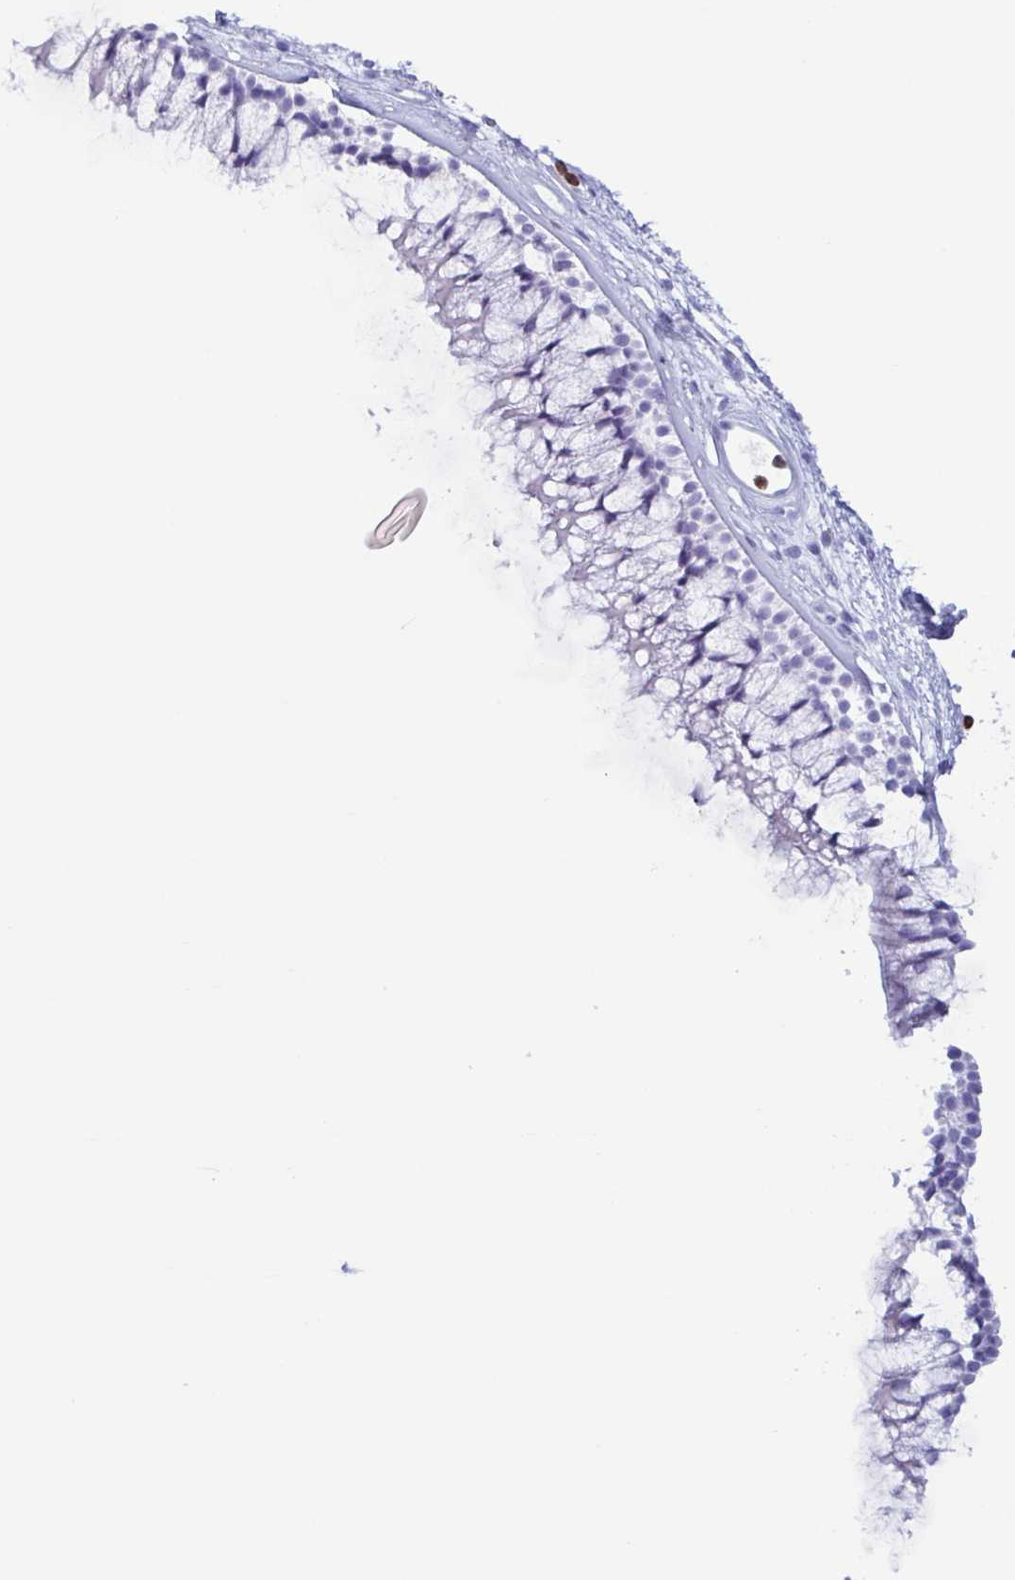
{"staining": {"intensity": "negative", "quantity": "none", "location": "none"}, "tissue": "nasopharynx", "cell_type": "Respiratory epithelial cells", "image_type": "normal", "snomed": [{"axis": "morphology", "description": "Normal tissue, NOS"}, {"axis": "topography", "description": "Nasopharynx"}], "caption": "This is an IHC image of unremarkable human nasopharynx. There is no positivity in respiratory epithelial cells.", "gene": "LTF", "patient": {"sex": "female", "age": 75}}